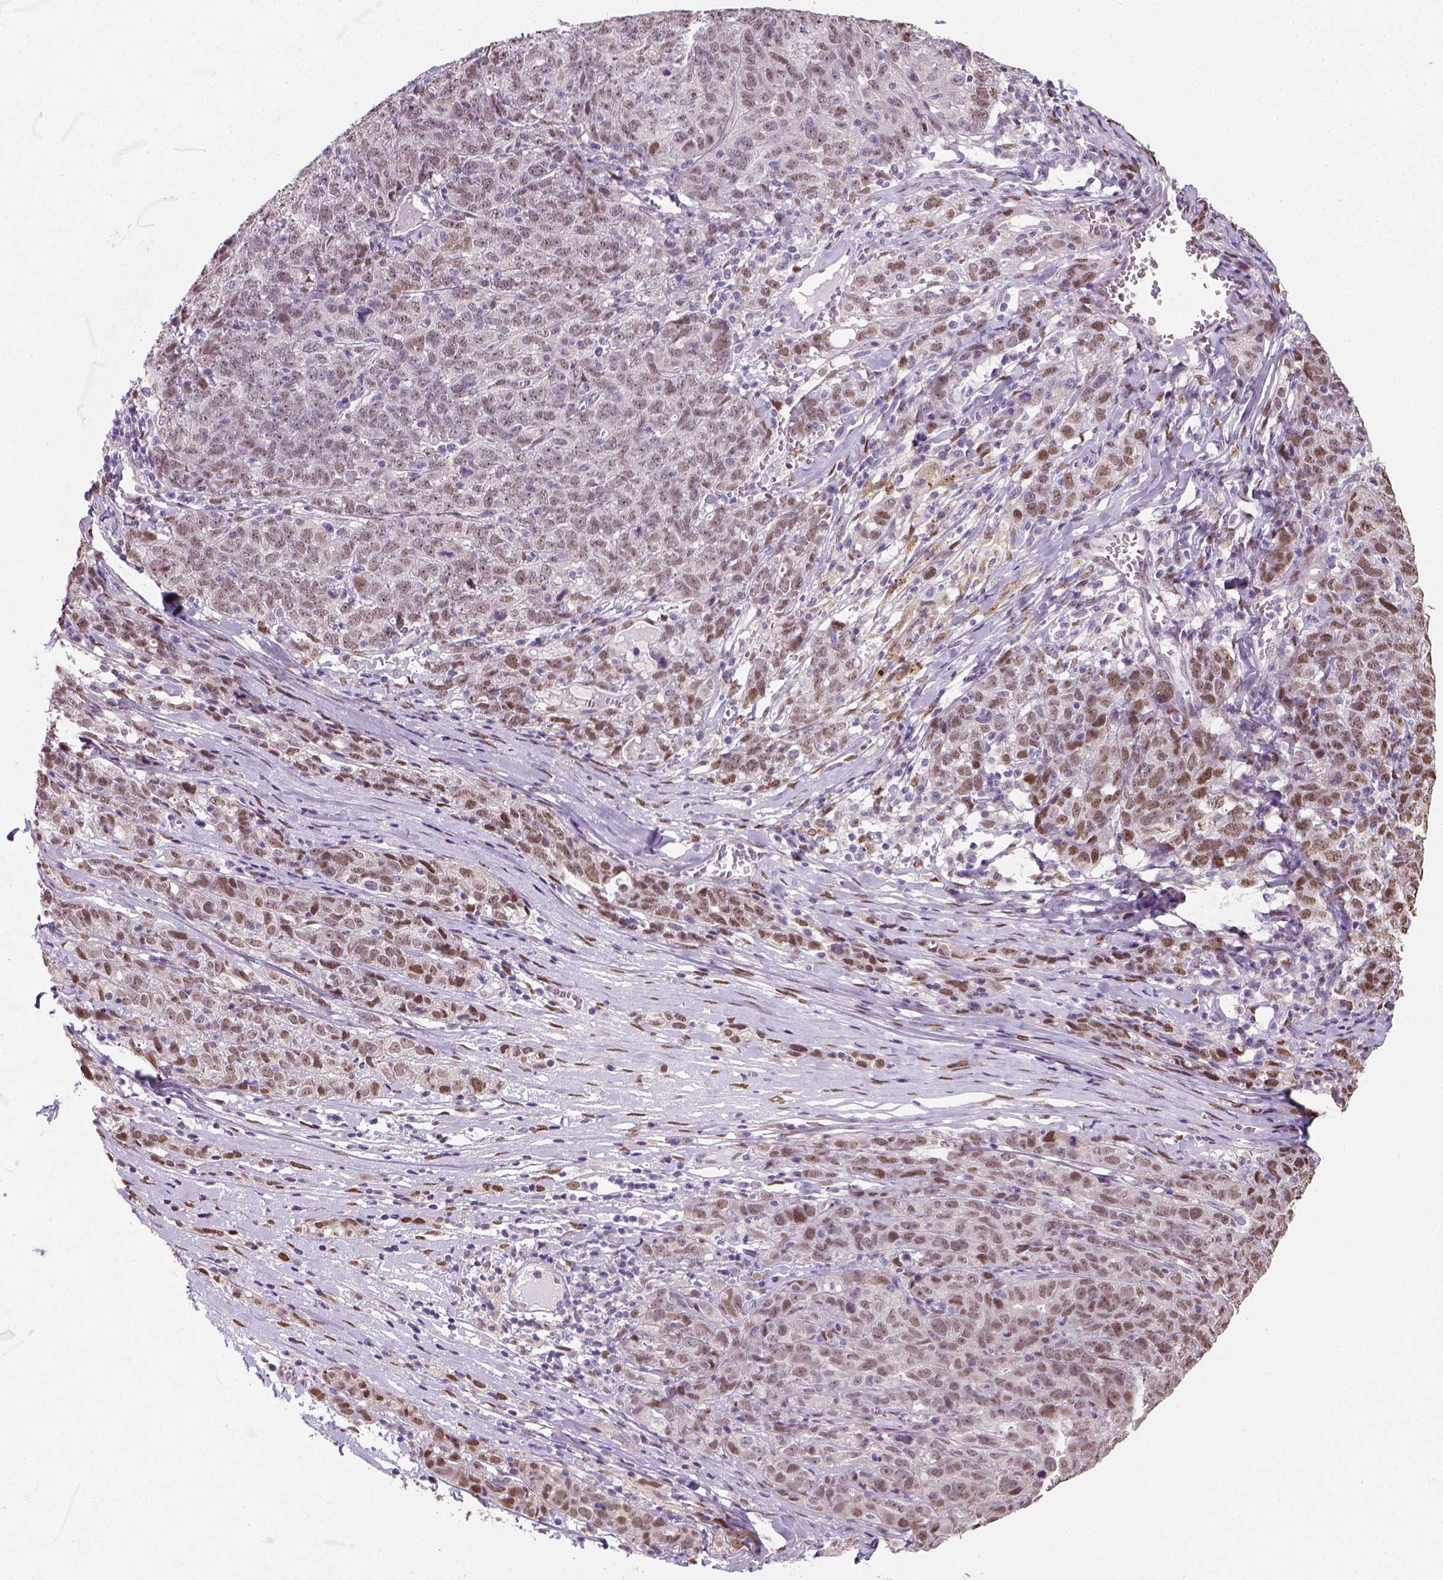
{"staining": {"intensity": "moderate", "quantity": ">75%", "location": "nuclear"}, "tissue": "ovarian cancer", "cell_type": "Tumor cells", "image_type": "cancer", "snomed": [{"axis": "morphology", "description": "Cystadenocarcinoma, serous, NOS"}, {"axis": "topography", "description": "Ovary"}], "caption": "Tumor cells exhibit moderate nuclear positivity in about >75% of cells in serous cystadenocarcinoma (ovarian).", "gene": "C1orf112", "patient": {"sex": "female", "age": 71}}